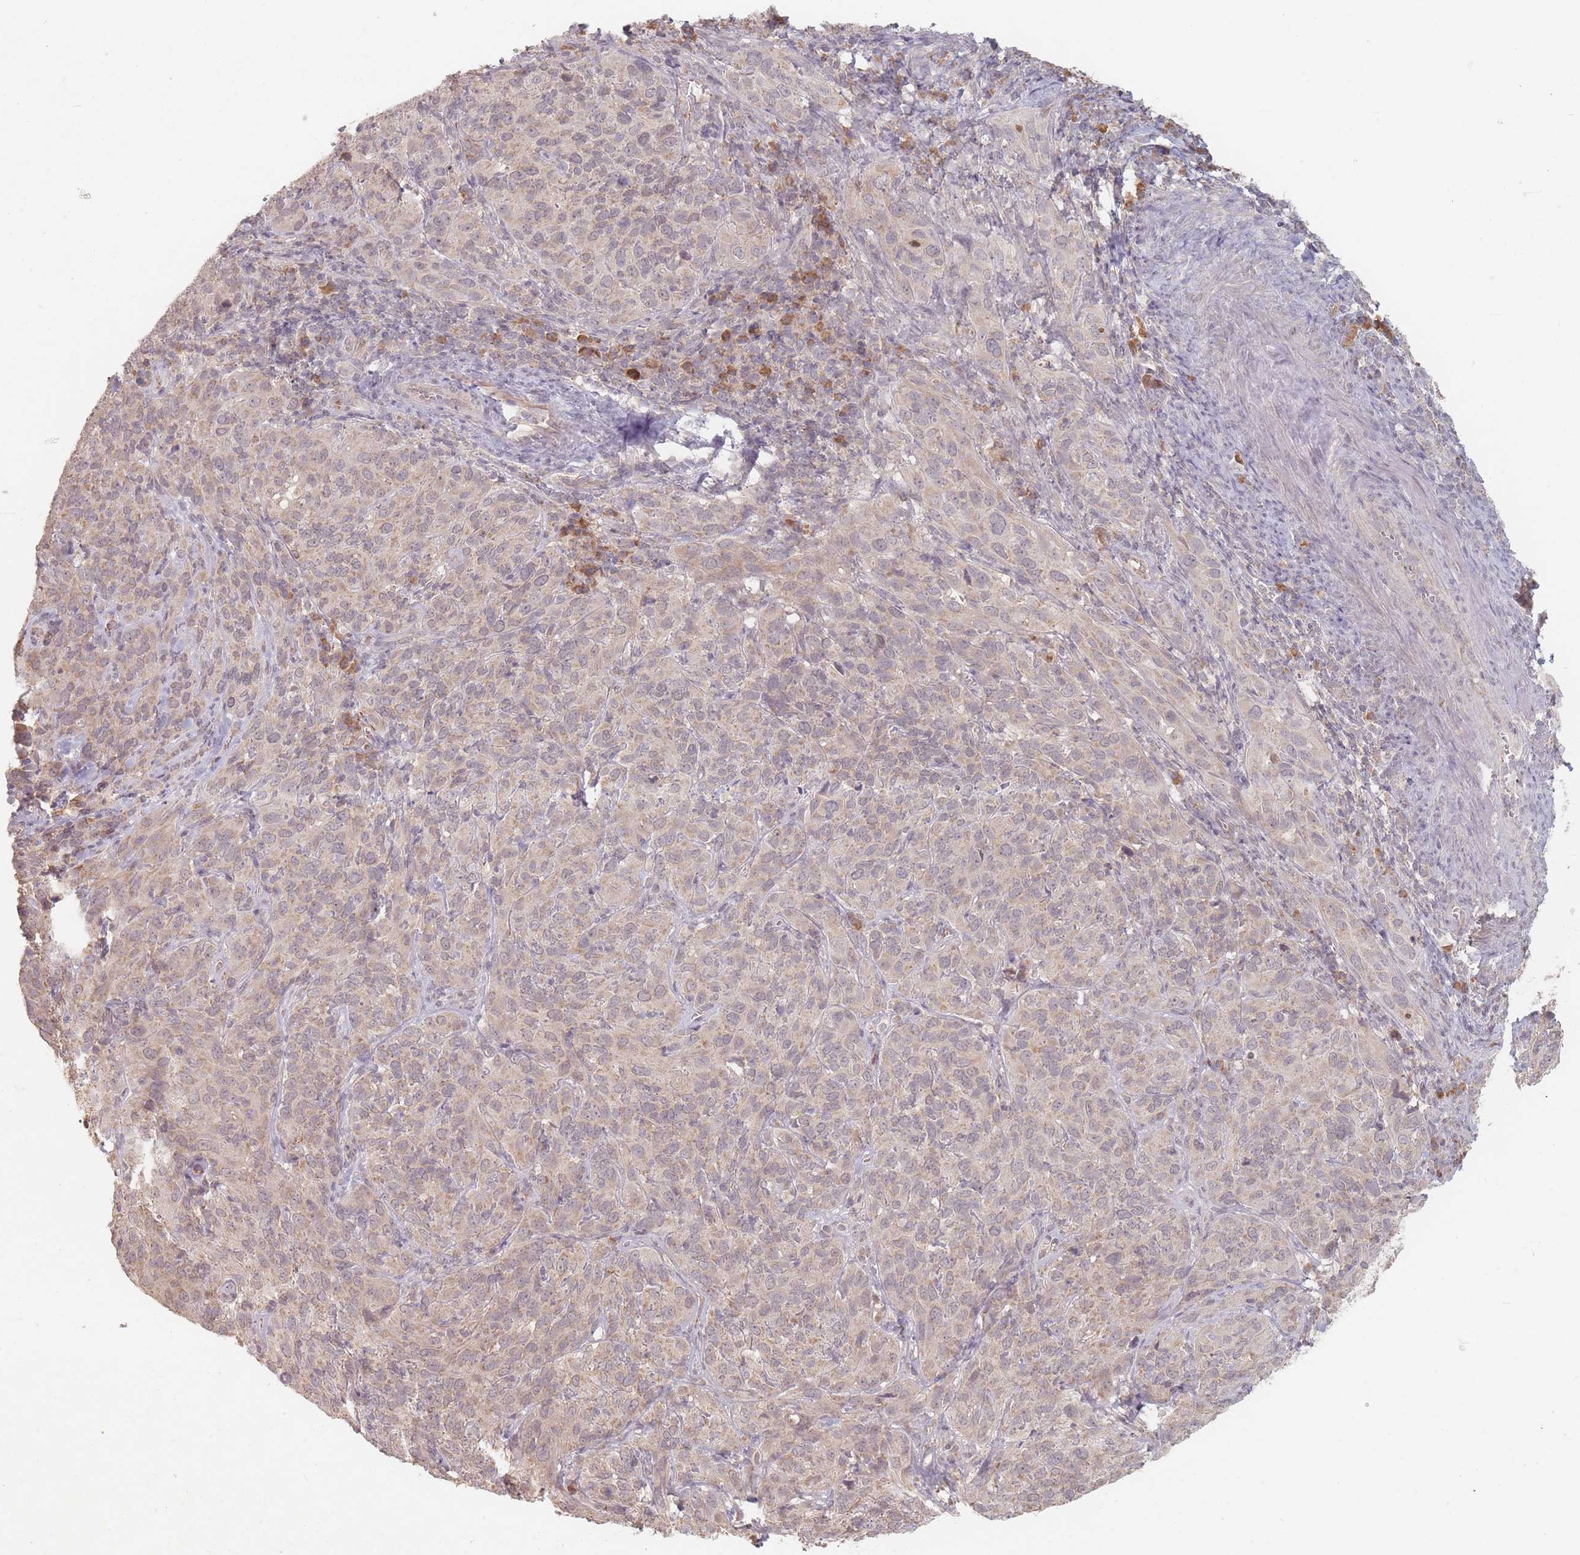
{"staining": {"intensity": "negative", "quantity": "none", "location": "none"}, "tissue": "cervical cancer", "cell_type": "Tumor cells", "image_type": "cancer", "snomed": [{"axis": "morphology", "description": "Squamous cell carcinoma, NOS"}, {"axis": "topography", "description": "Cervix"}], "caption": "The image reveals no staining of tumor cells in cervical cancer.", "gene": "OR2M4", "patient": {"sex": "female", "age": 51}}